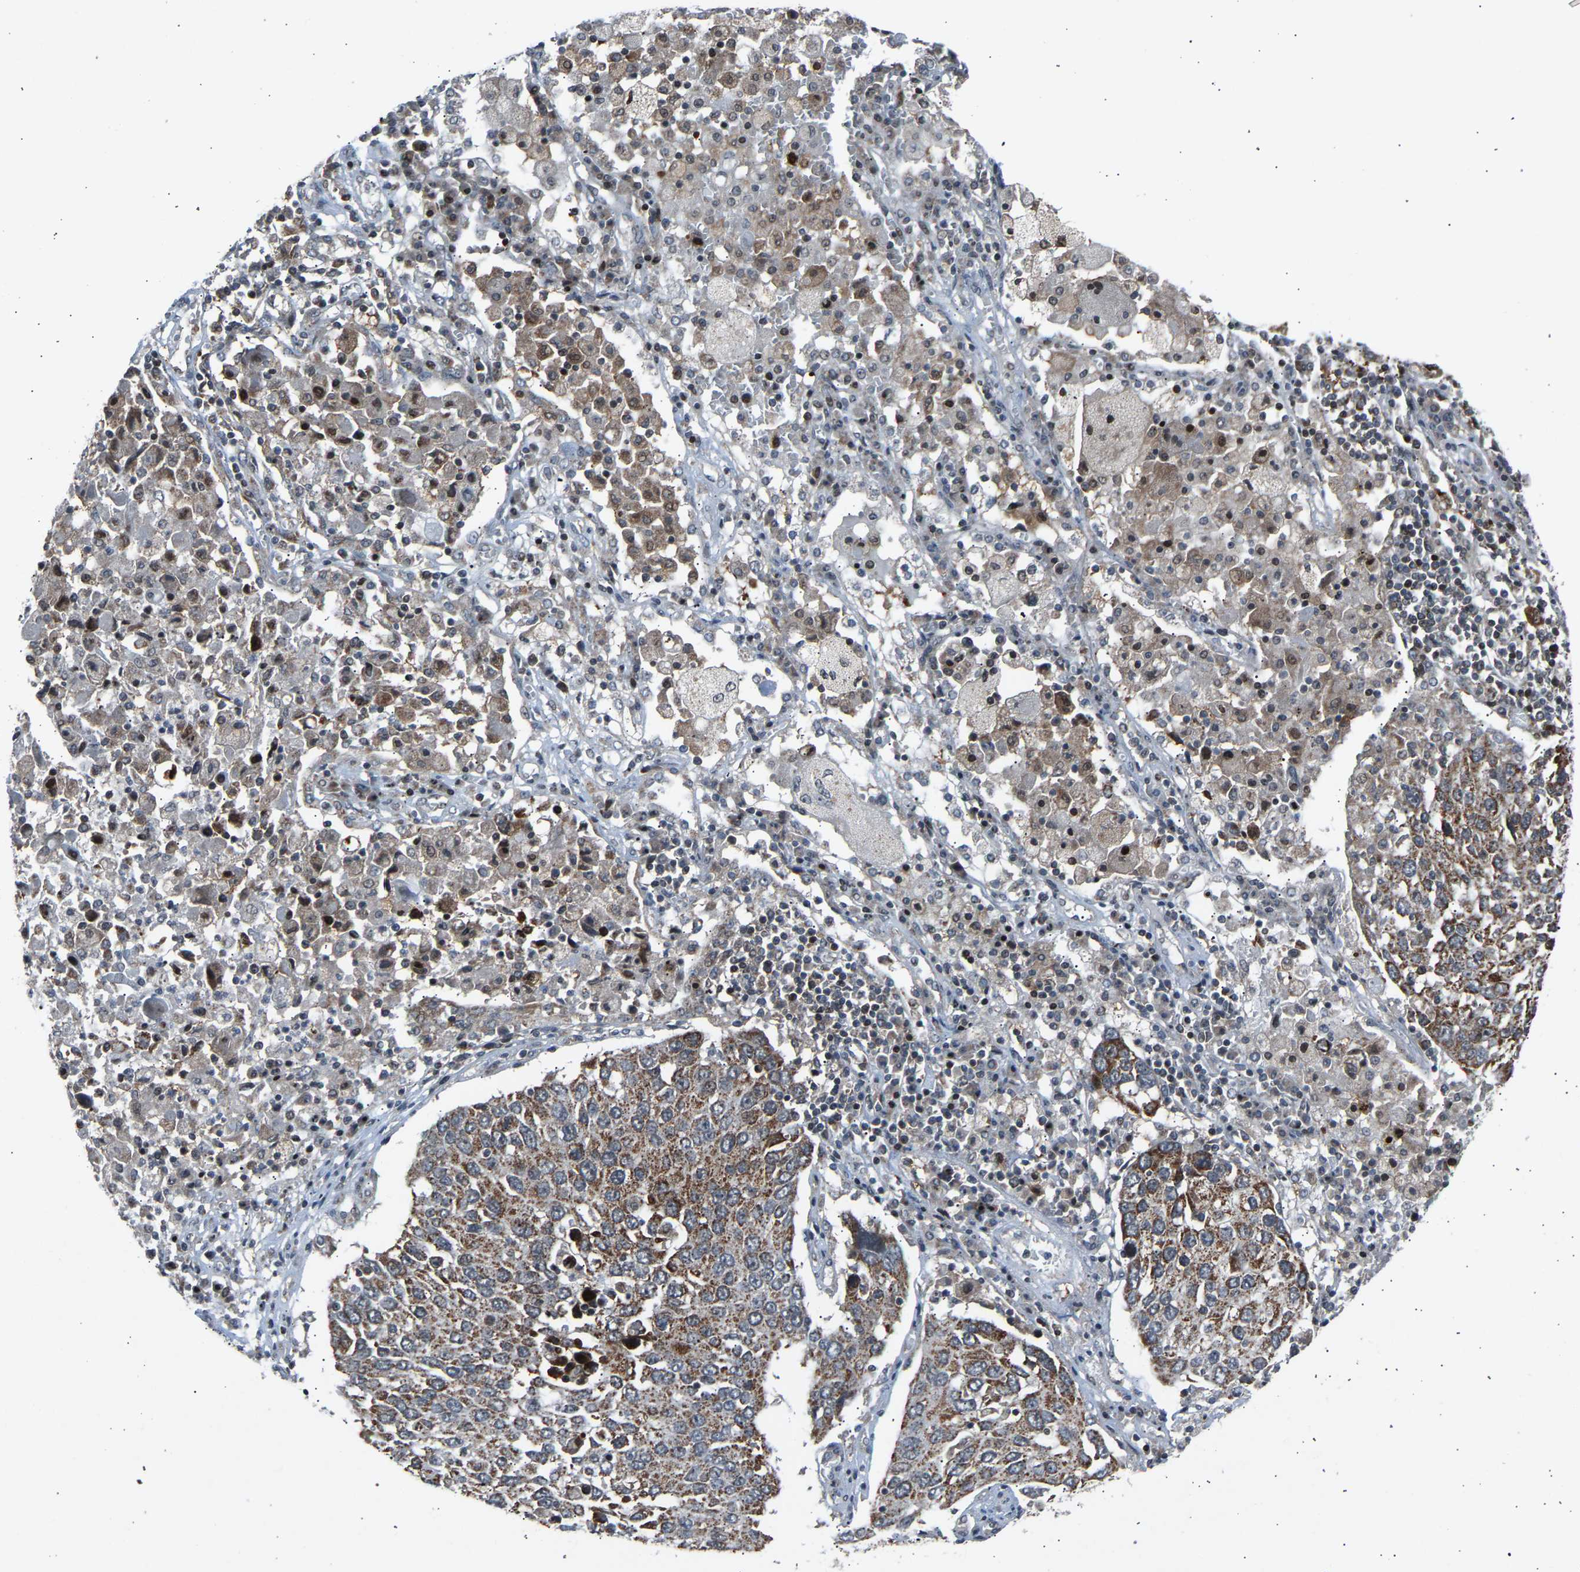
{"staining": {"intensity": "moderate", "quantity": "25%-75%", "location": "cytoplasmic/membranous"}, "tissue": "lung cancer", "cell_type": "Tumor cells", "image_type": "cancer", "snomed": [{"axis": "morphology", "description": "Squamous cell carcinoma, NOS"}, {"axis": "topography", "description": "Lung"}], "caption": "Immunohistochemical staining of lung squamous cell carcinoma exhibits medium levels of moderate cytoplasmic/membranous protein staining in approximately 25%-75% of tumor cells.", "gene": "SLIRP", "patient": {"sex": "male", "age": 65}}